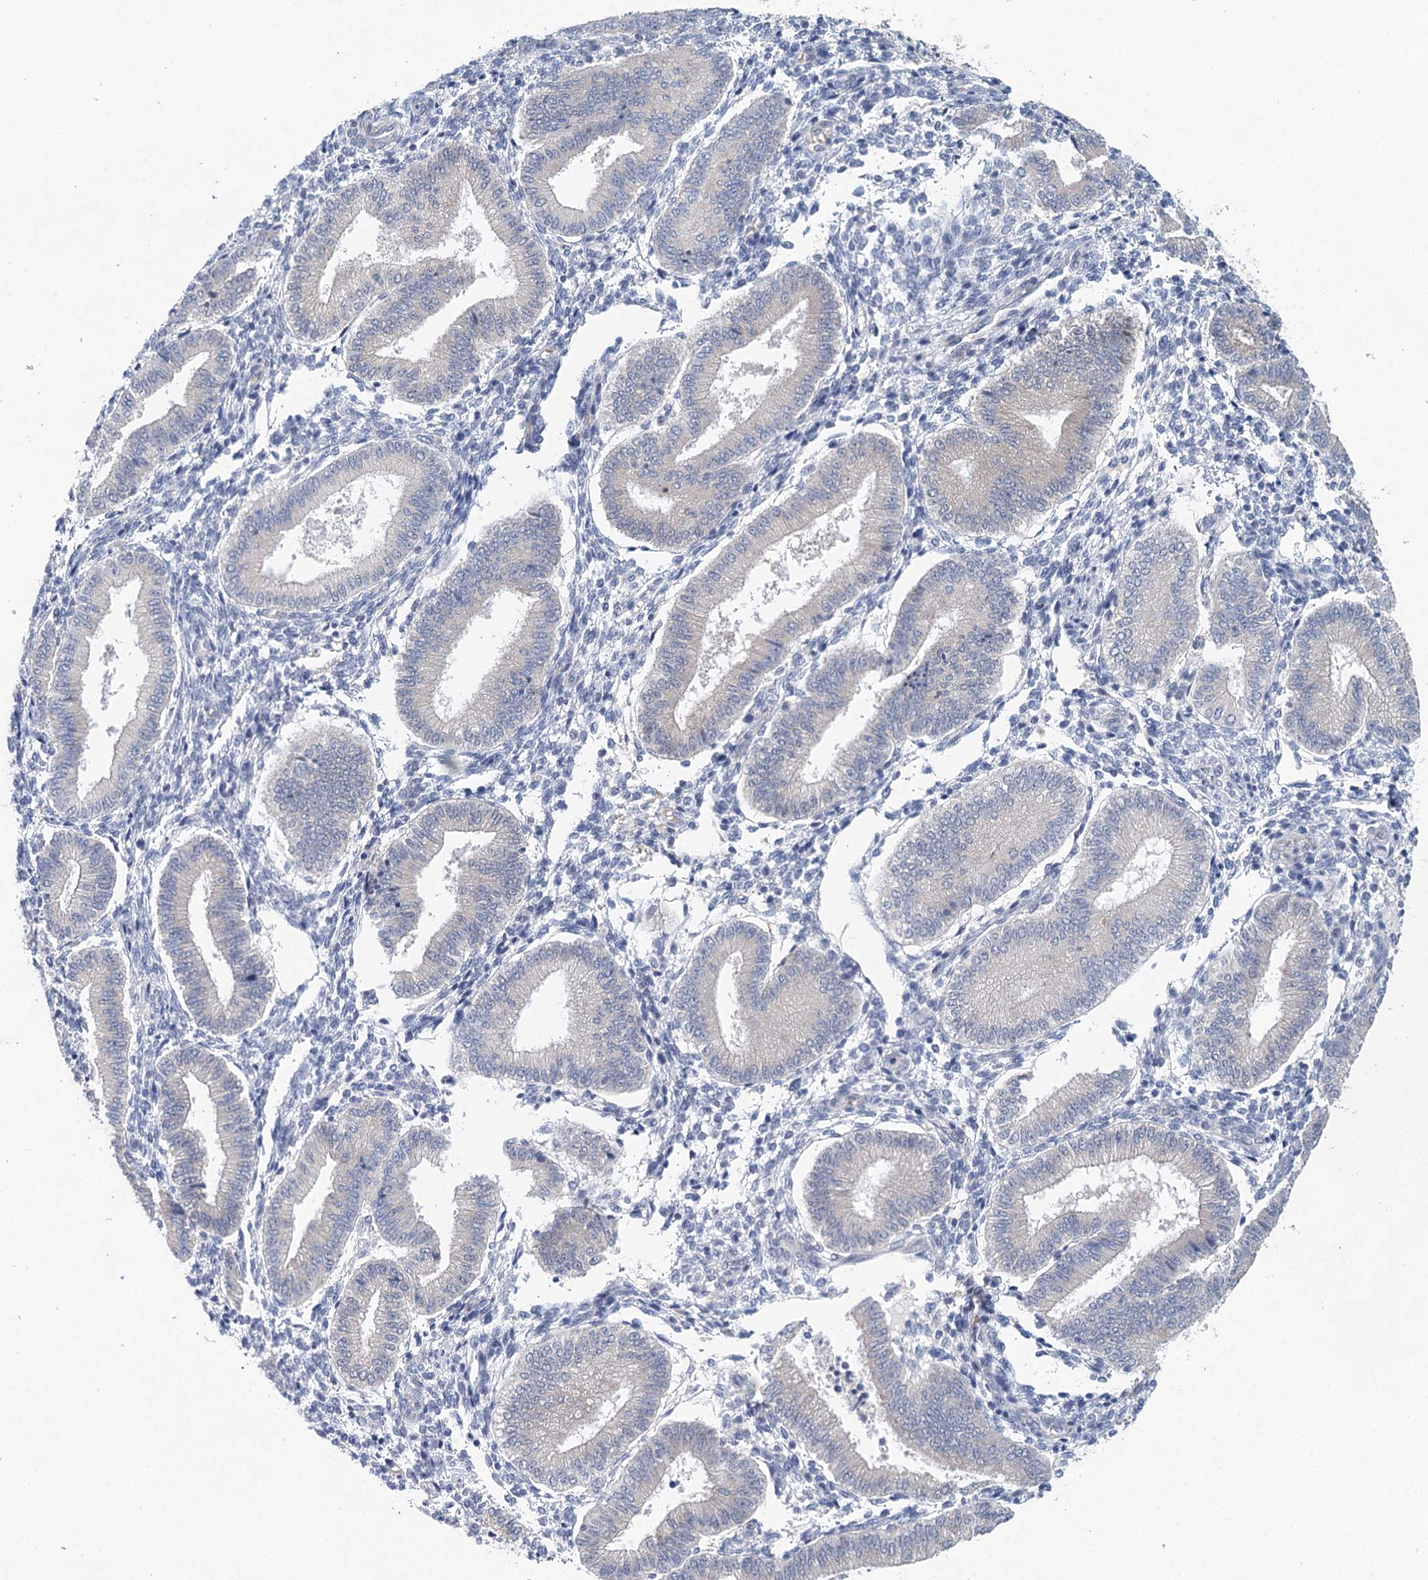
{"staining": {"intensity": "negative", "quantity": "none", "location": "none"}, "tissue": "endometrium", "cell_type": "Cells in endometrial stroma", "image_type": "normal", "snomed": [{"axis": "morphology", "description": "Normal tissue, NOS"}, {"axis": "topography", "description": "Endometrium"}], "caption": "Protein analysis of normal endometrium exhibits no significant expression in cells in endometrial stroma.", "gene": "BLTP1", "patient": {"sex": "female", "age": 39}}